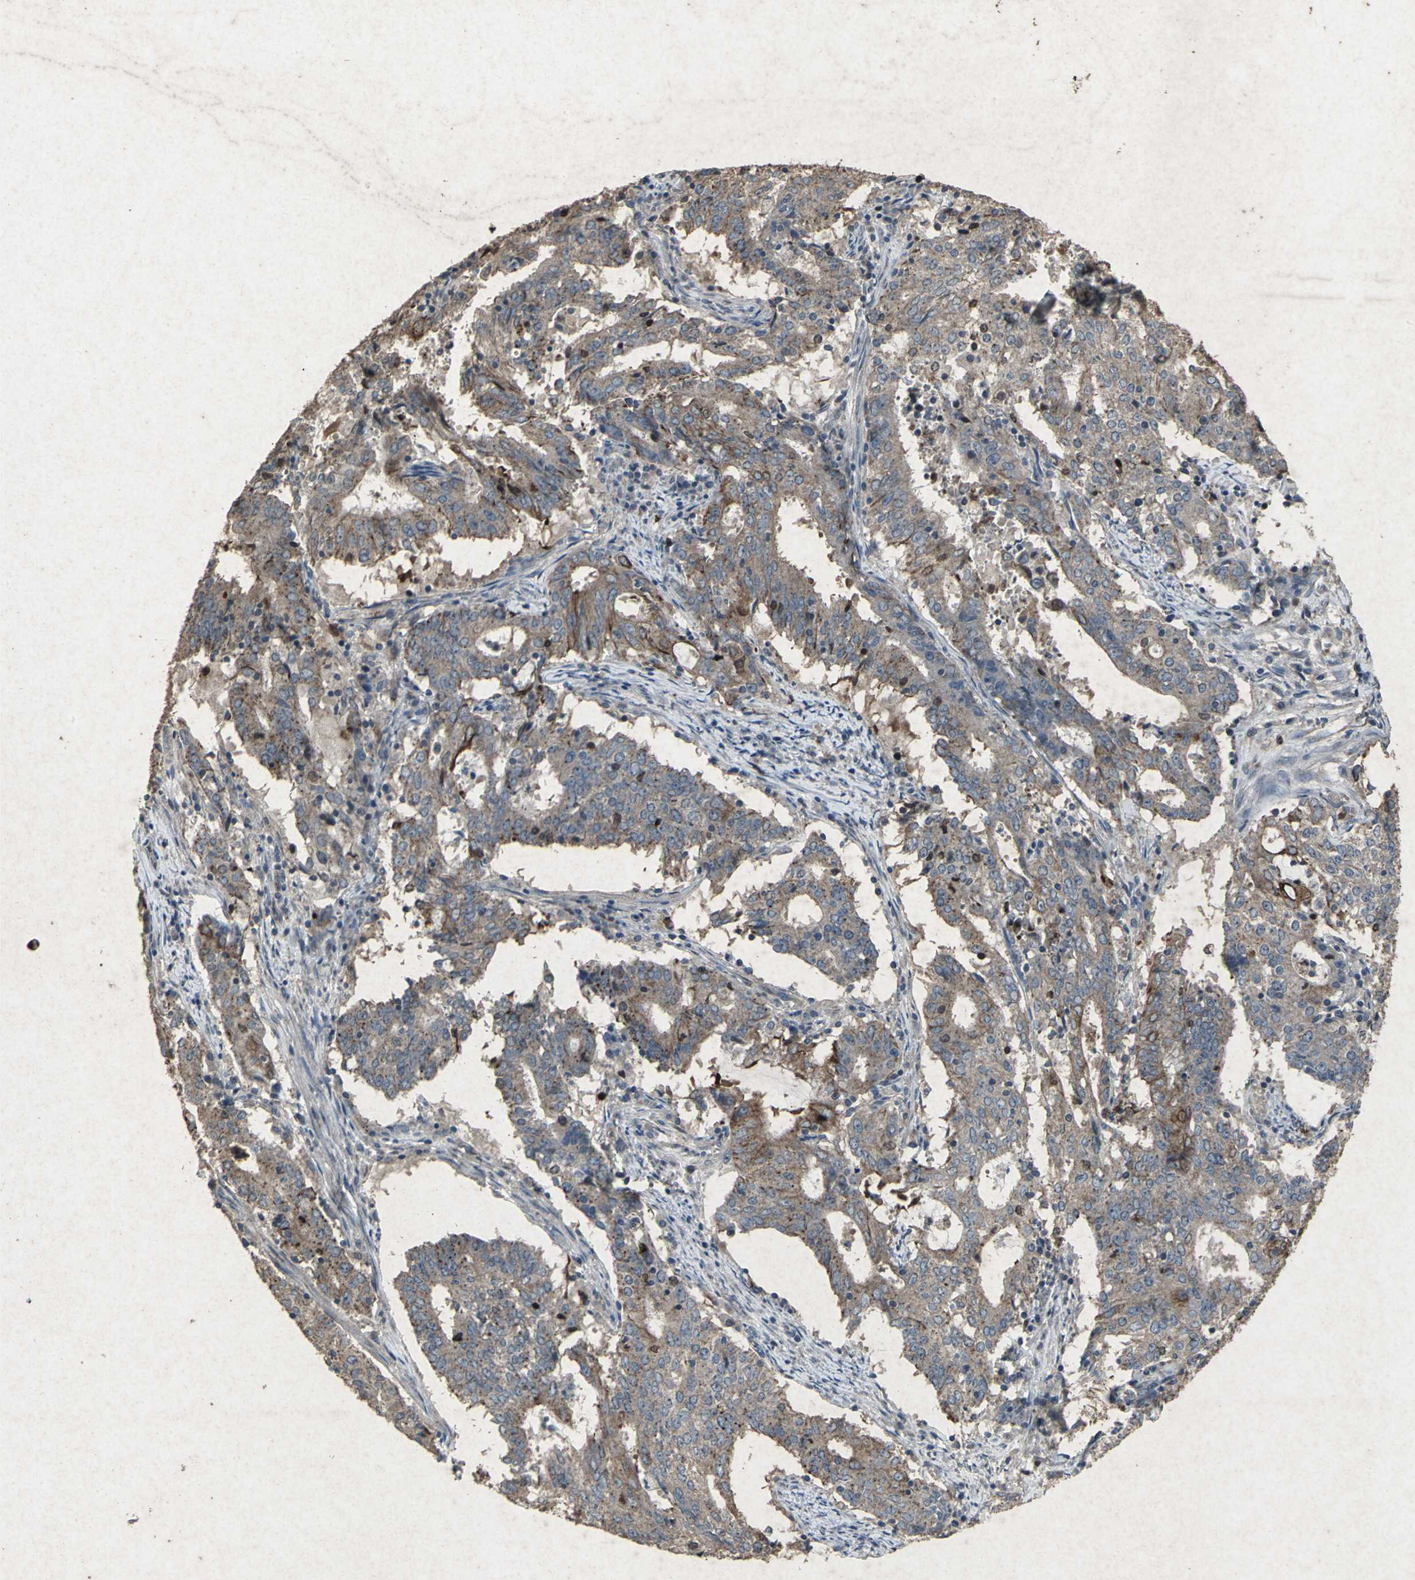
{"staining": {"intensity": "strong", "quantity": "25%-75%", "location": "cytoplasmic/membranous"}, "tissue": "cervical cancer", "cell_type": "Tumor cells", "image_type": "cancer", "snomed": [{"axis": "morphology", "description": "Adenocarcinoma, NOS"}, {"axis": "topography", "description": "Cervix"}], "caption": "DAB immunohistochemical staining of human cervical adenocarcinoma reveals strong cytoplasmic/membranous protein positivity in about 25%-75% of tumor cells. (DAB (3,3'-diaminobenzidine) IHC, brown staining for protein, blue staining for nuclei).", "gene": "CCR9", "patient": {"sex": "female", "age": 44}}